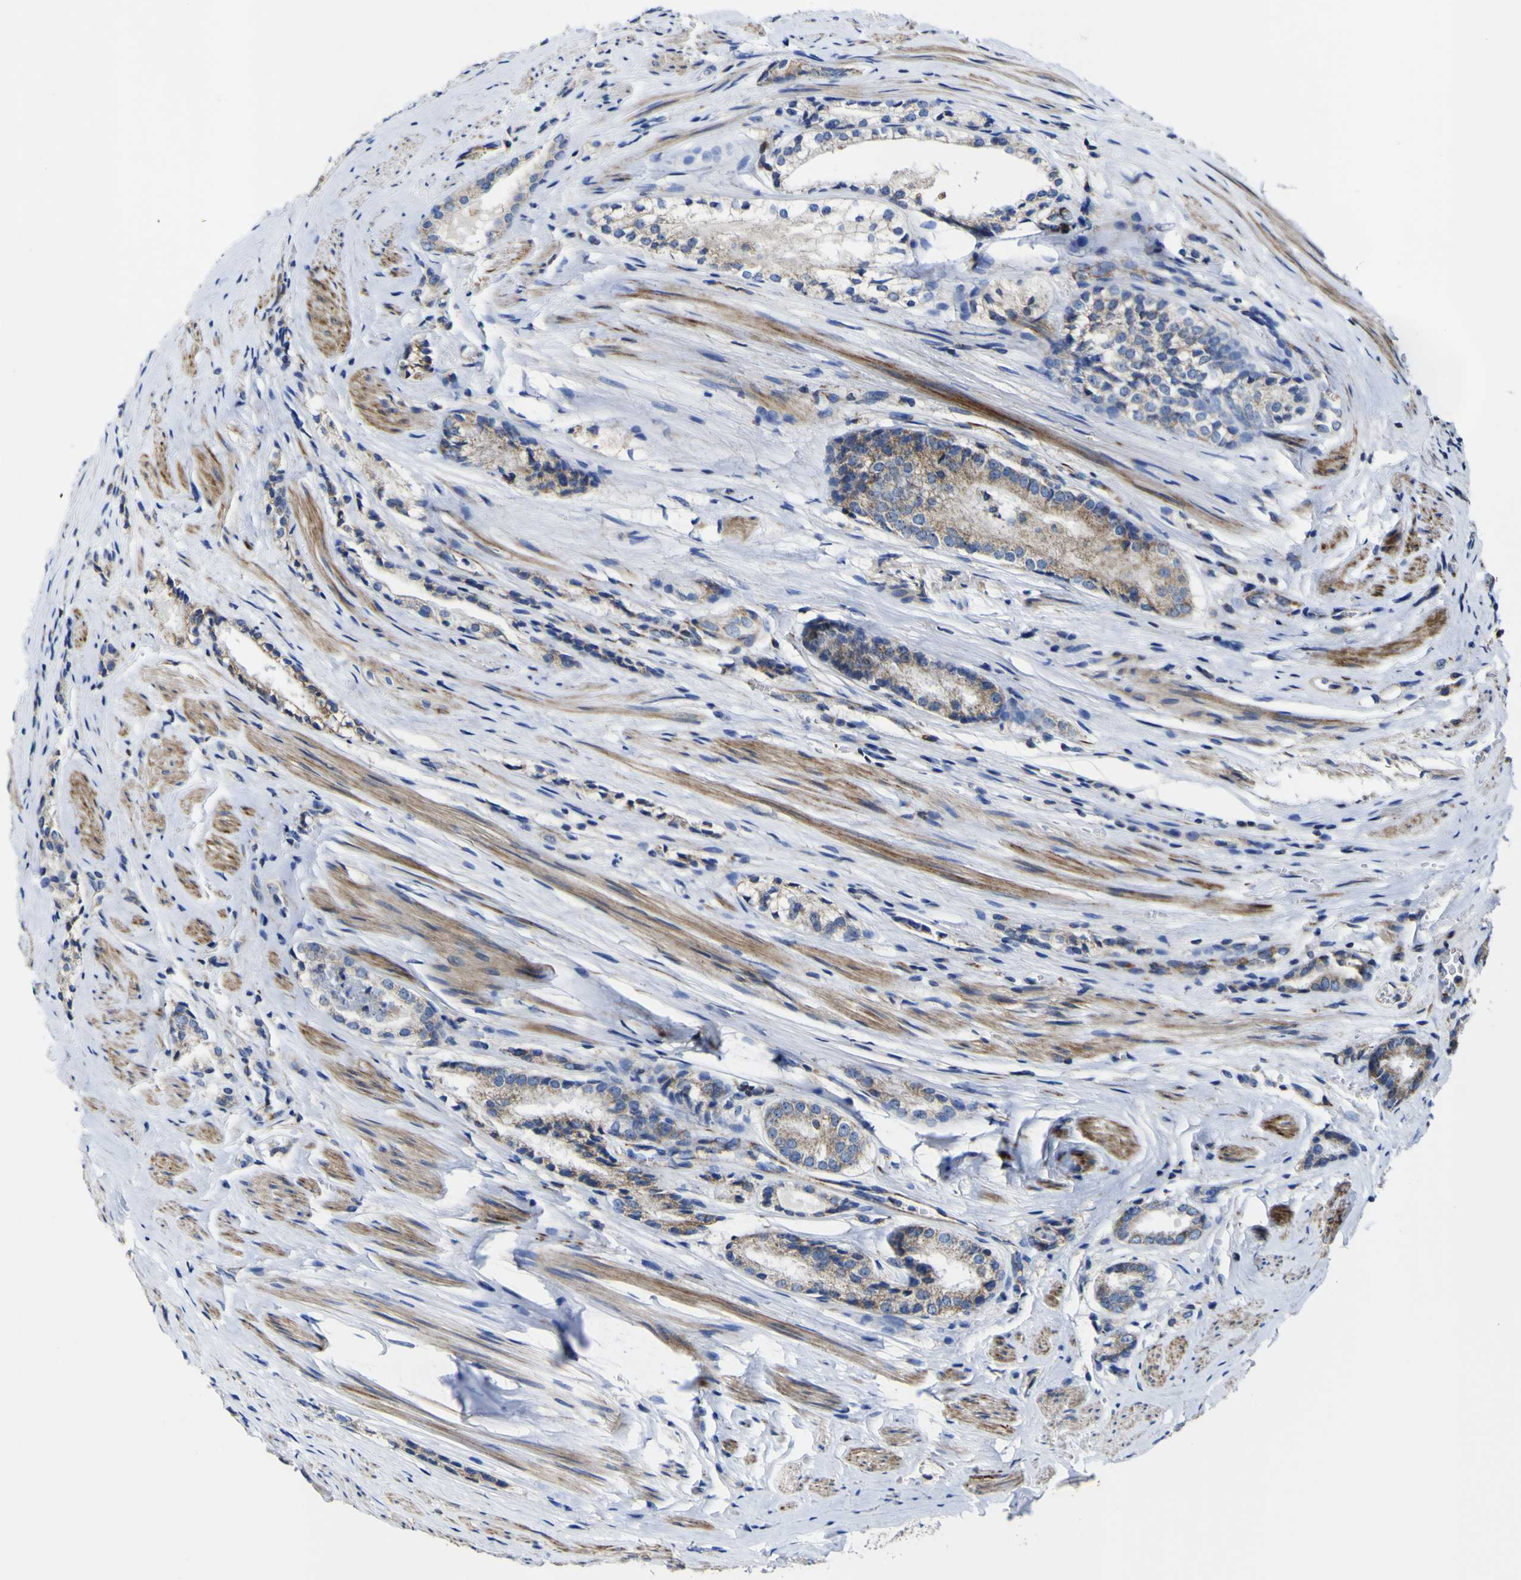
{"staining": {"intensity": "moderate", "quantity": ">75%", "location": "cytoplasmic/membranous"}, "tissue": "prostate cancer", "cell_type": "Tumor cells", "image_type": "cancer", "snomed": [{"axis": "morphology", "description": "Adenocarcinoma, Low grade"}, {"axis": "topography", "description": "Prostate"}], "caption": "A high-resolution photomicrograph shows immunohistochemistry (IHC) staining of prostate cancer (adenocarcinoma (low-grade)), which exhibits moderate cytoplasmic/membranous positivity in approximately >75% of tumor cells.", "gene": "CCDC90B", "patient": {"sex": "male", "age": 60}}